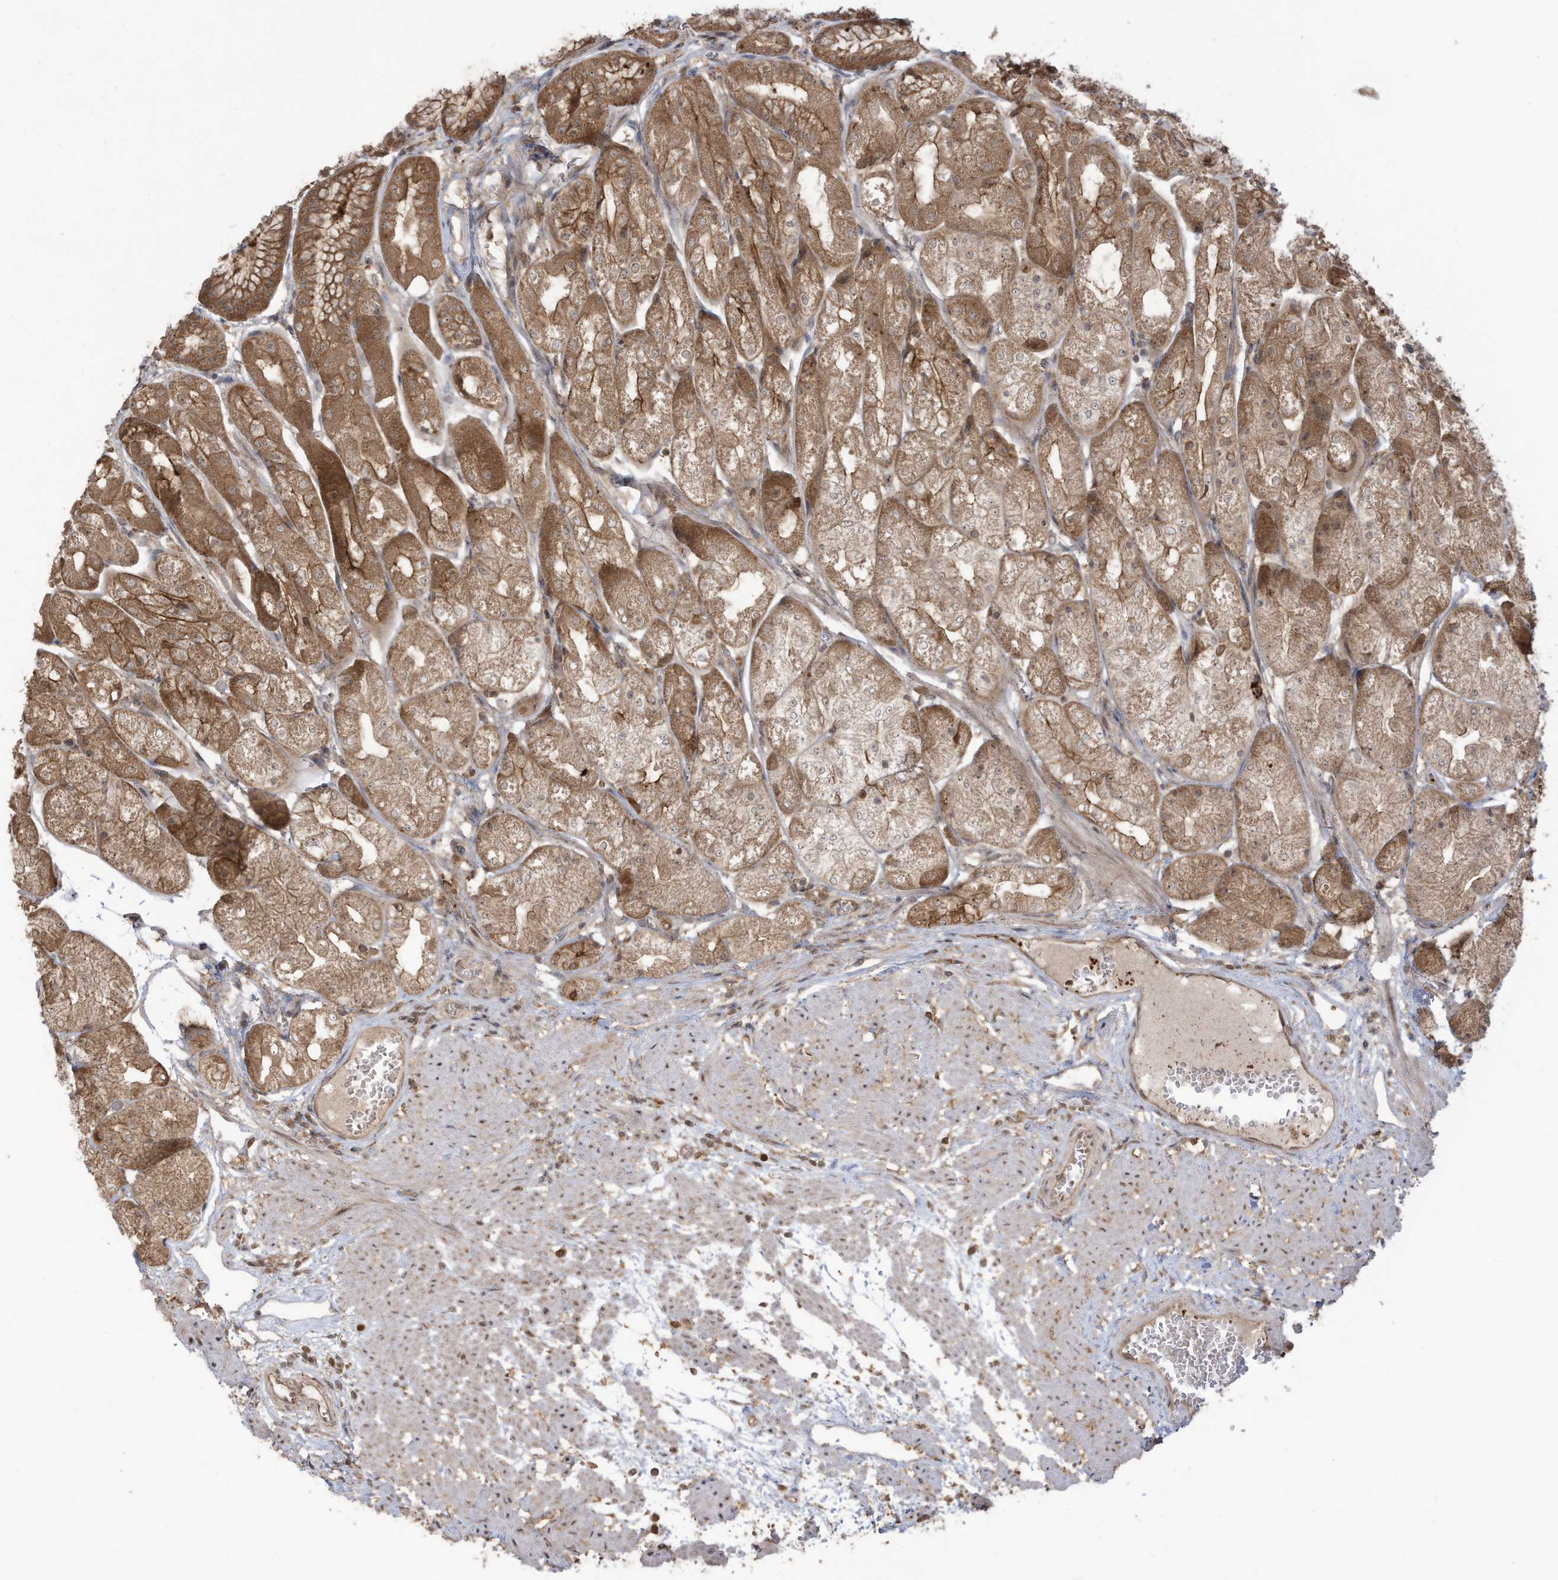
{"staining": {"intensity": "moderate", "quantity": ">75%", "location": "cytoplasmic/membranous,nuclear"}, "tissue": "stomach", "cell_type": "Glandular cells", "image_type": "normal", "snomed": [{"axis": "morphology", "description": "Normal tissue, NOS"}, {"axis": "topography", "description": "Stomach, upper"}], "caption": "Glandular cells reveal medium levels of moderate cytoplasmic/membranous,nuclear expression in approximately >75% of cells in normal human stomach.", "gene": "CARF", "patient": {"sex": "male", "age": 72}}